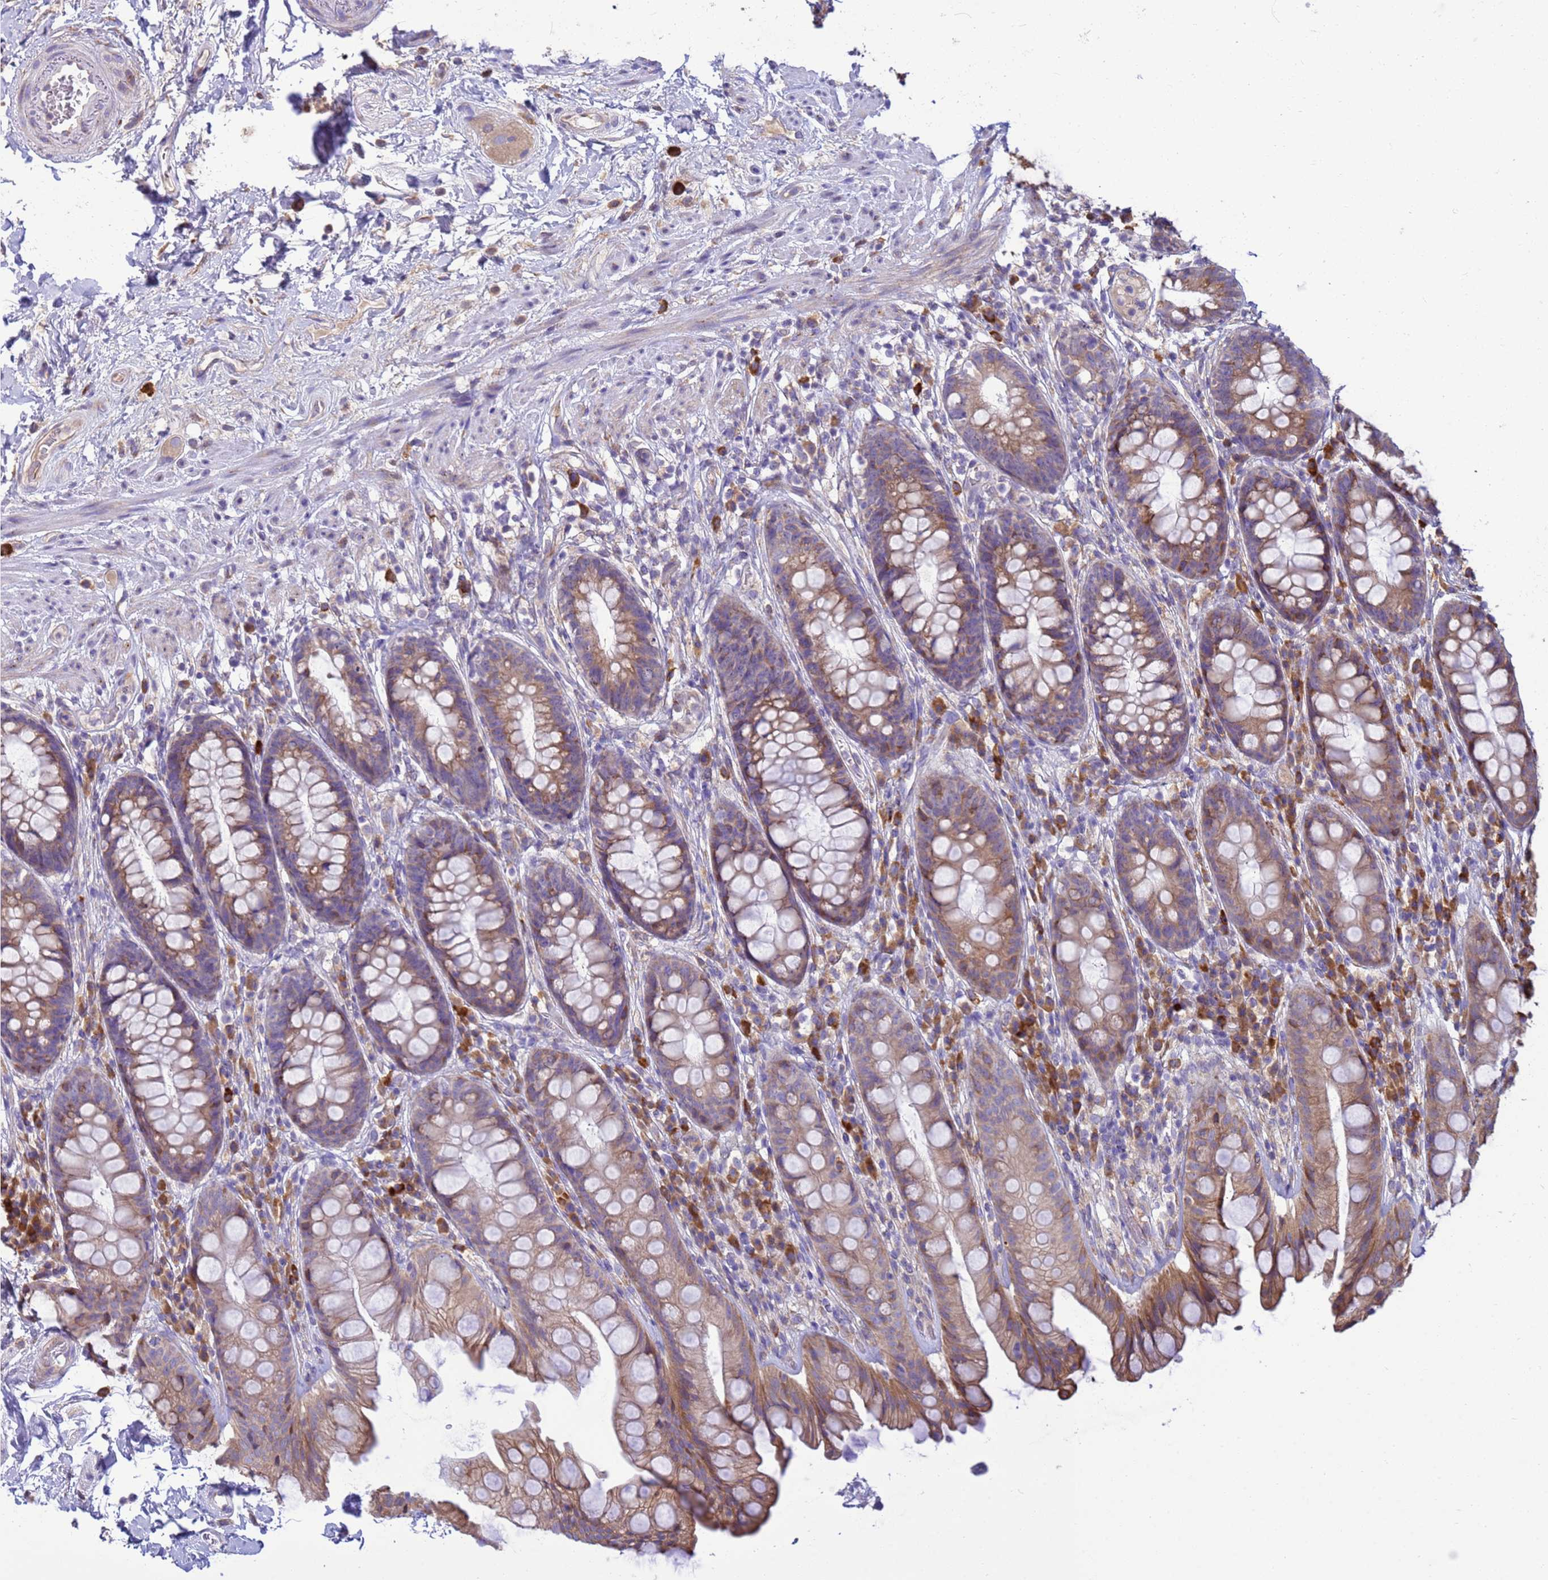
{"staining": {"intensity": "moderate", "quantity": ">75%", "location": "cytoplasmic/membranous"}, "tissue": "rectum", "cell_type": "Glandular cells", "image_type": "normal", "snomed": [{"axis": "morphology", "description": "Normal tissue, NOS"}, {"axis": "topography", "description": "Rectum"}], "caption": "Unremarkable rectum was stained to show a protein in brown. There is medium levels of moderate cytoplasmic/membranous expression in about >75% of glandular cells. The staining was performed using DAB to visualize the protein expression in brown, while the nuclei were stained in blue with hematoxylin (Magnification: 20x).", "gene": "THAP5", "patient": {"sex": "male", "age": 74}}